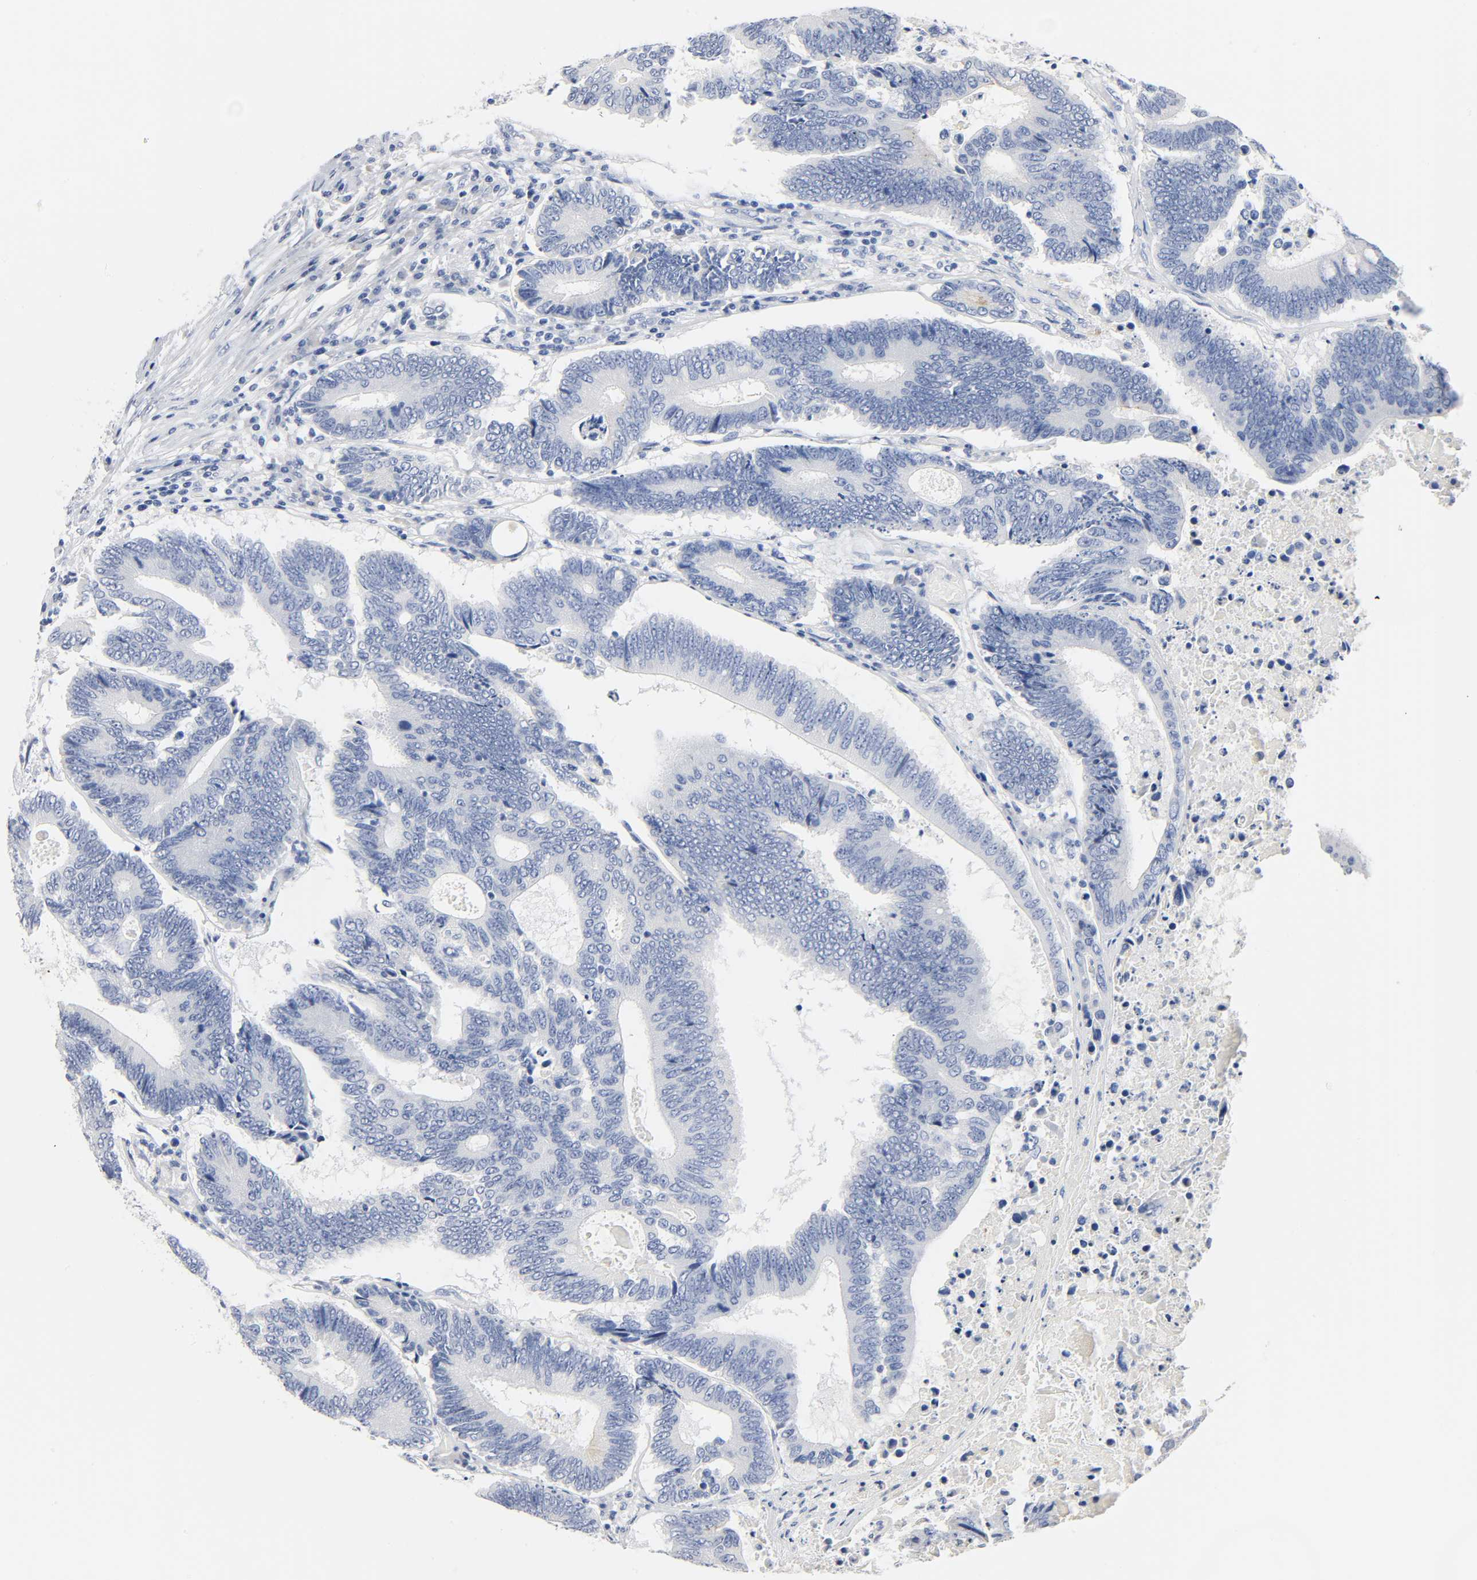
{"staining": {"intensity": "negative", "quantity": "none", "location": "none"}, "tissue": "colorectal cancer", "cell_type": "Tumor cells", "image_type": "cancer", "snomed": [{"axis": "morphology", "description": "Adenocarcinoma, NOS"}, {"axis": "topography", "description": "Colon"}], "caption": "Colorectal cancer stained for a protein using IHC reveals no positivity tumor cells.", "gene": "ACP3", "patient": {"sex": "female", "age": 78}}